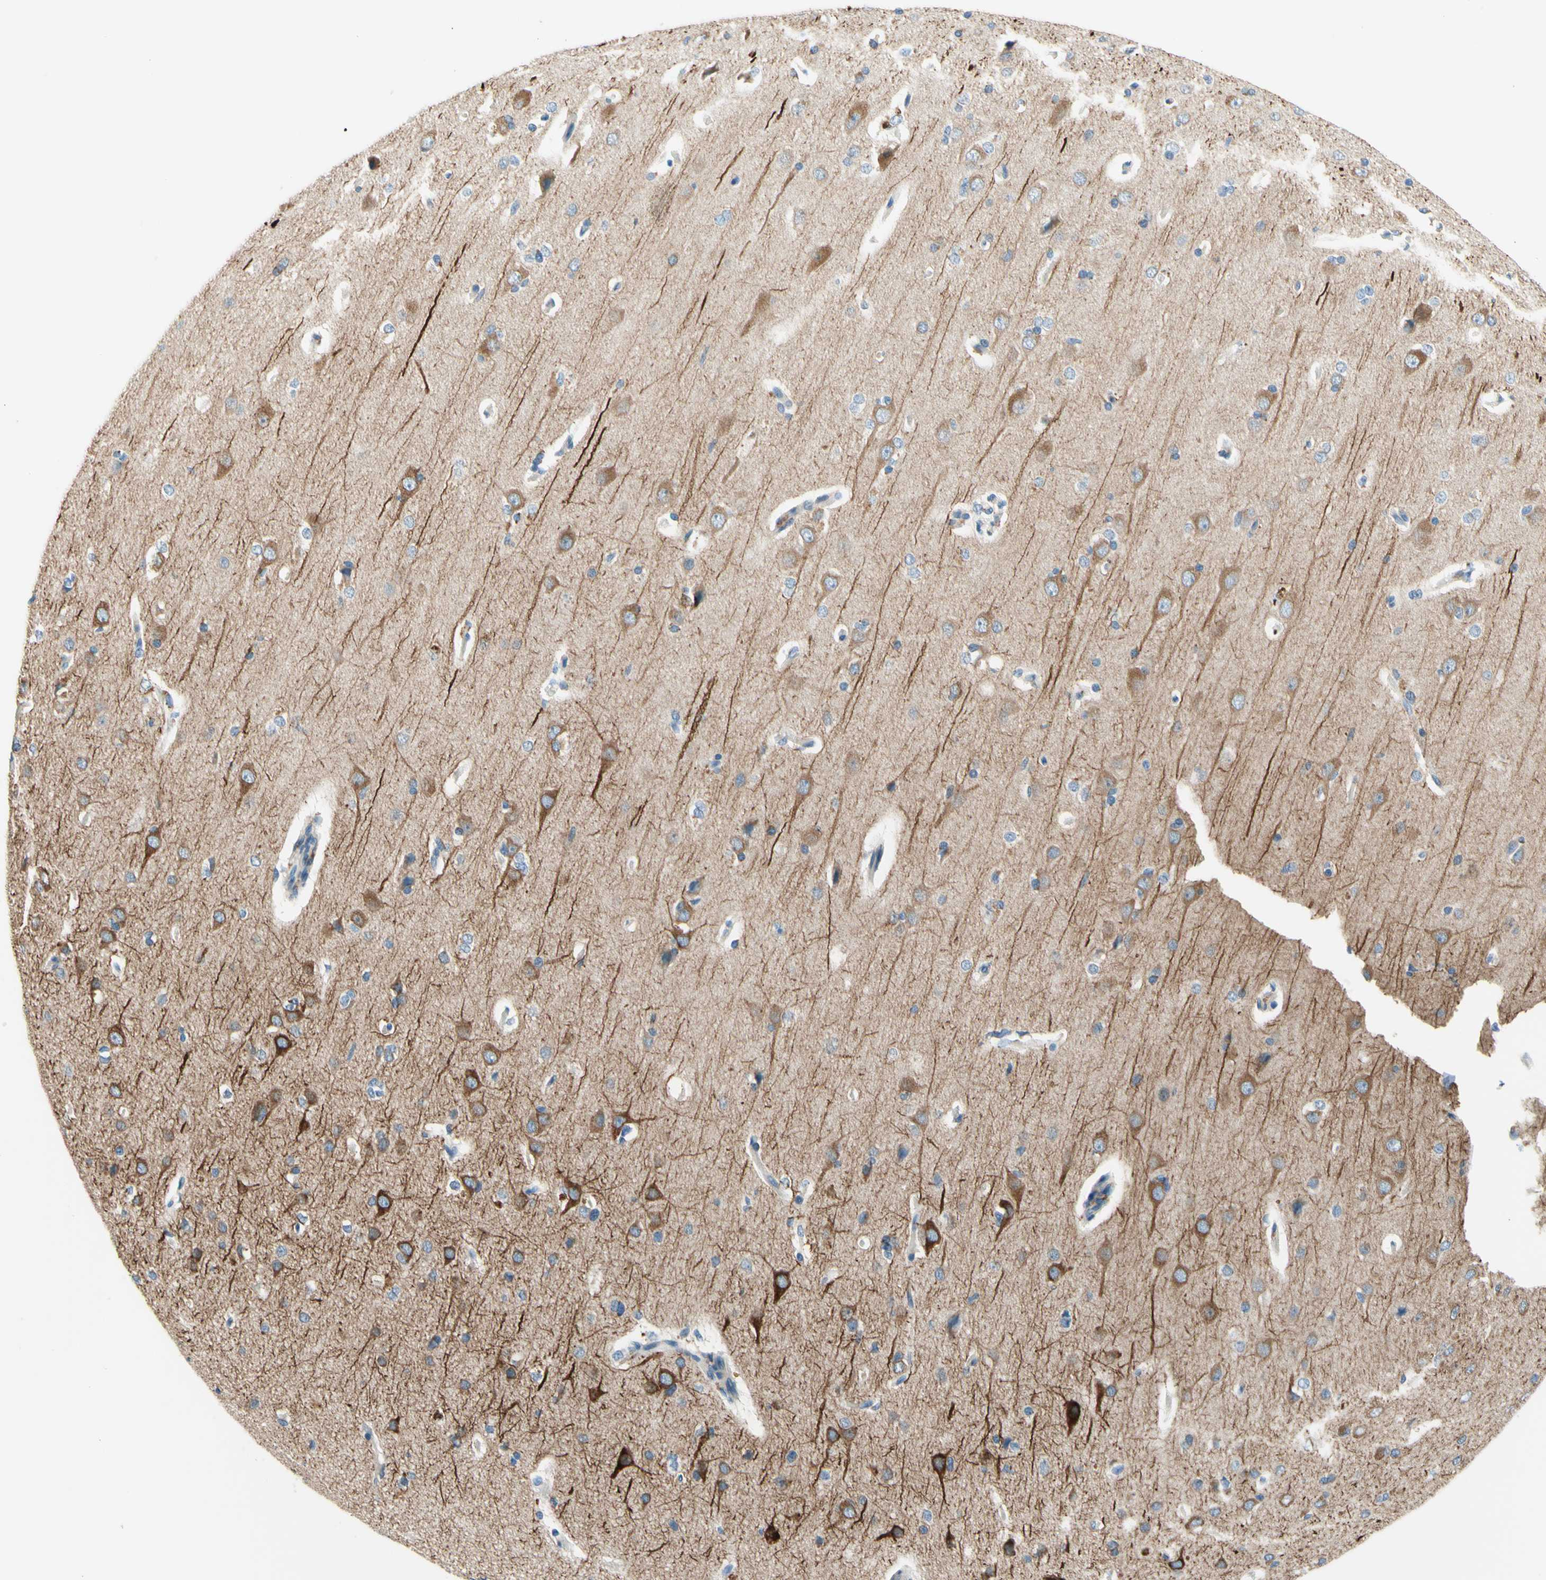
{"staining": {"intensity": "negative", "quantity": "none", "location": "none"}, "tissue": "cerebral cortex", "cell_type": "Endothelial cells", "image_type": "normal", "snomed": [{"axis": "morphology", "description": "Normal tissue, NOS"}, {"axis": "topography", "description": "Cerebral cortex"}], "caption": "Immunohistochemistry (IHC) of unremarkable cerebral cortex displays no staining in endothelial cells.", "gene": "SIGLEC9", "patient": {"sex": "male", "age": 62}}